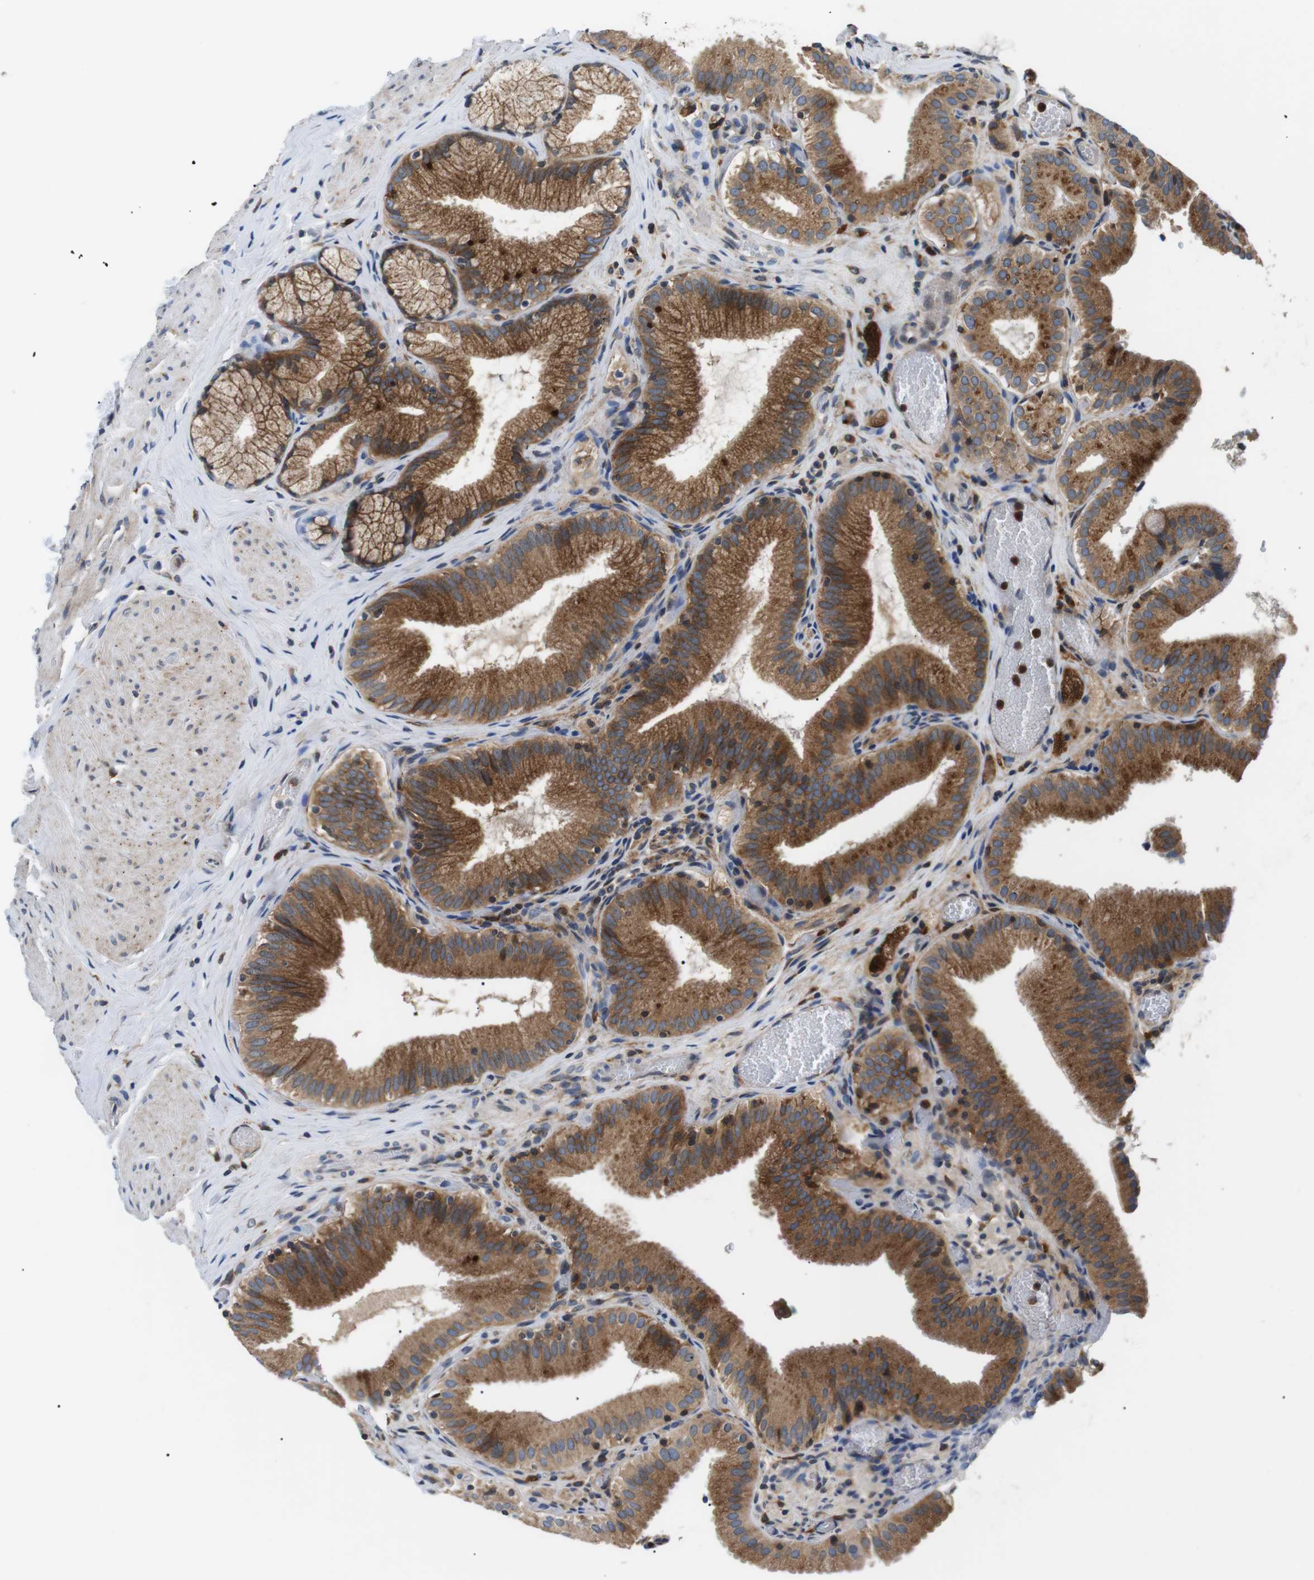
{"staining": {"intensity": "strong", "quantity": ">75%", "location": "cytoplasmic/membranous"}, "tissue": "gallbladder", "cell_type": "Glandular cells", "image_type": "normal", "snomed": [{"axis": "morphology", "description": "Normal tissue, NOS"}, {"axis": "topography", "description": "Gallbladder"}], "caption": "Protein staining demonstrates strong cytoplasmic/membranous staining in approximately >75% of glandular cells in unremarkable gallbladder.", "gene": "RAB9A", "patient": {"sex": "male", "age": 54}}